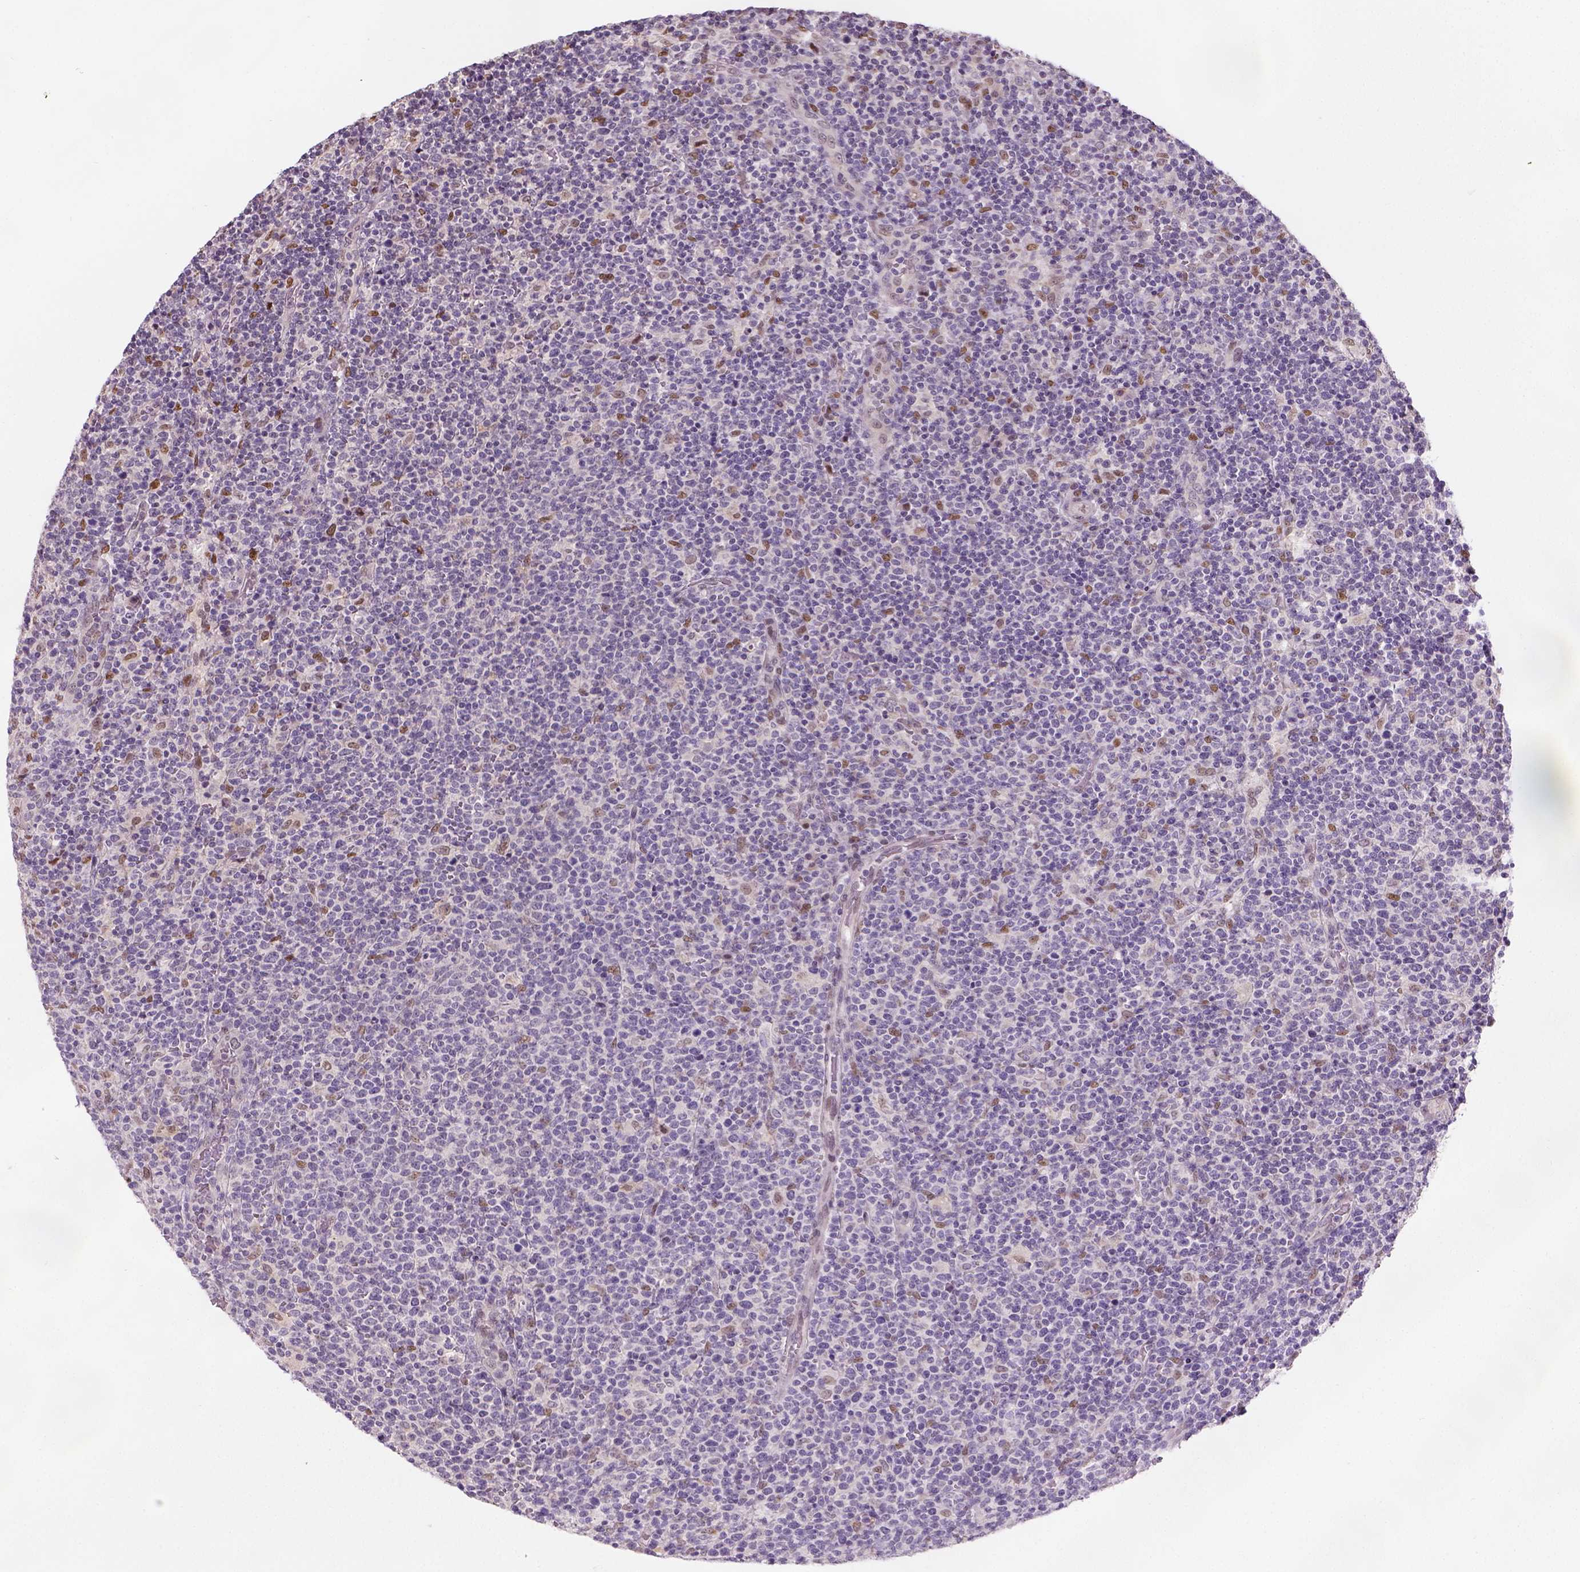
{"staining": {"intensity": "negative", "quantity": "none", "location": "none"}, "tissue": "lymphoma", "cell_type": "Tumor cells", "image_type": "cancer", "snomed": [{"axis": "morphology", "description": "Malignant lymphoma, non-Hodgkin's type, High grade"}, {"axis": "topography", "description": "Lymph node"}], "caption": "DAB immunohistochemical staining of human lymphoma demonstrates no significant positivity in tumor cells. Brightfield microscopy of immunohistochemistry stained with DAB (brown) and hematoxylin (blue), captured at high magnification.", "gene": "C1orf112", "patient": {"sex": "male", "age": 61}}